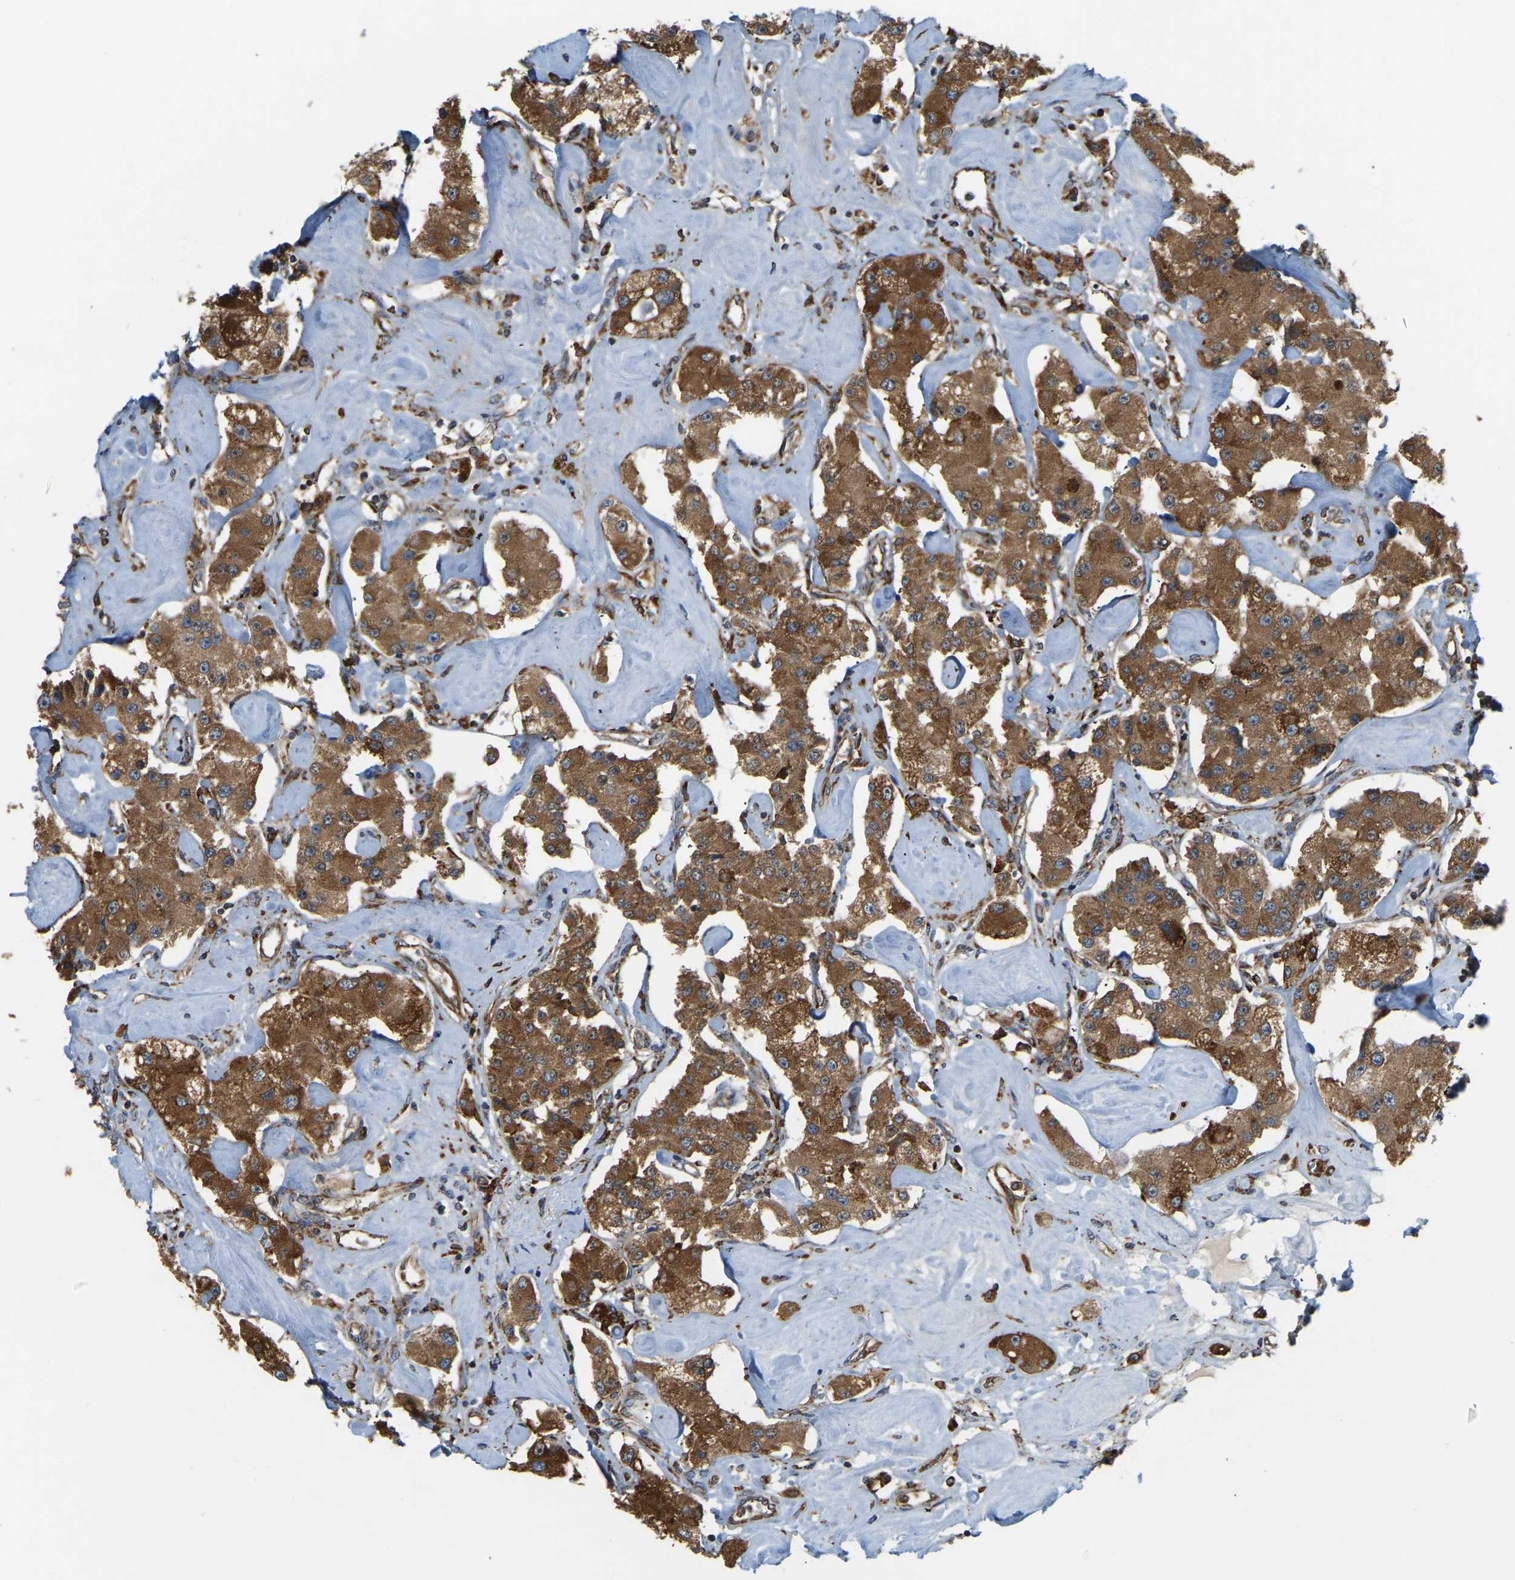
{"staining": {"intensity": "strong", "quantity": ">75%", "location": "cytoplasmic/membranous"}, "tissue": "carcinoid", "cell_type": "Tumor cells", "image_type": "cancer", "snomed": [{"axis": "morphology", "description": "Carcinoid, malignant, NOS"}, {"axis": "topography", "description": "Pancreas"}], "caption": "Human carcinoid stained with a protein marker displays strong staining in tumor cells.", "gene": "RNF115", "patient": {"sex": "male", "age": 41}}